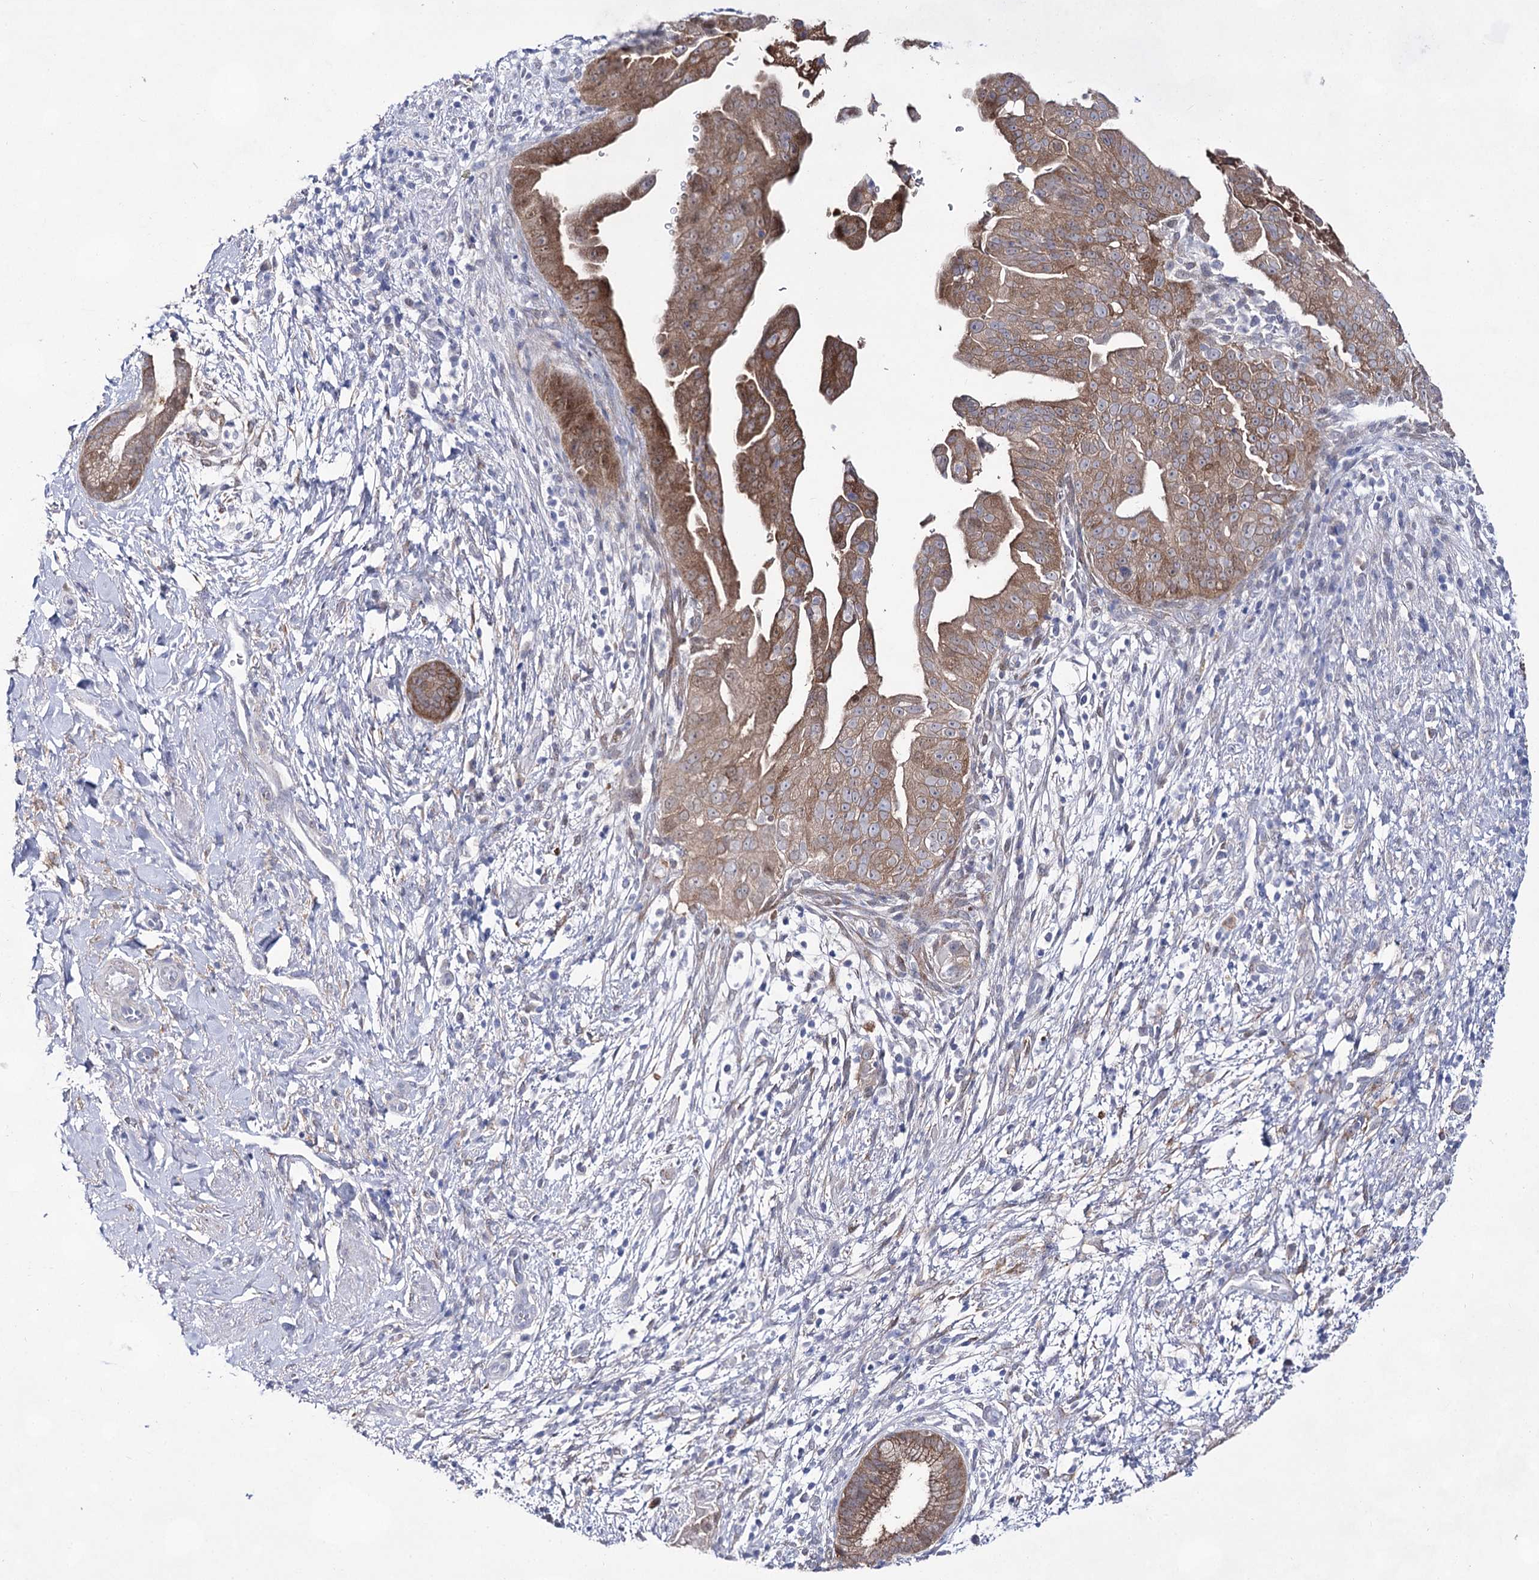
{"staining": {"intensity": "strong", "quantity": ">75%", "location": "cytoplasmic/membranous,nuclear"}, "tissue": "pancreatic cancer", "cell_type": "Tumor cells", "image_type": "cancer", "snomed": [{"axis": "morphology", "description": "Adenocarcinoma, NOS"}, {"axis": "topography", "description": "Pancreas"}], "caption": "This is a histology image of immunohistochemistry staining of pancreatic cancer, which shows strong positivity in the cytoplasmic/membranous and nuclear of tumor cells.", "gene": "UGDH", "patient": {"sex": "female", "age": 78}}